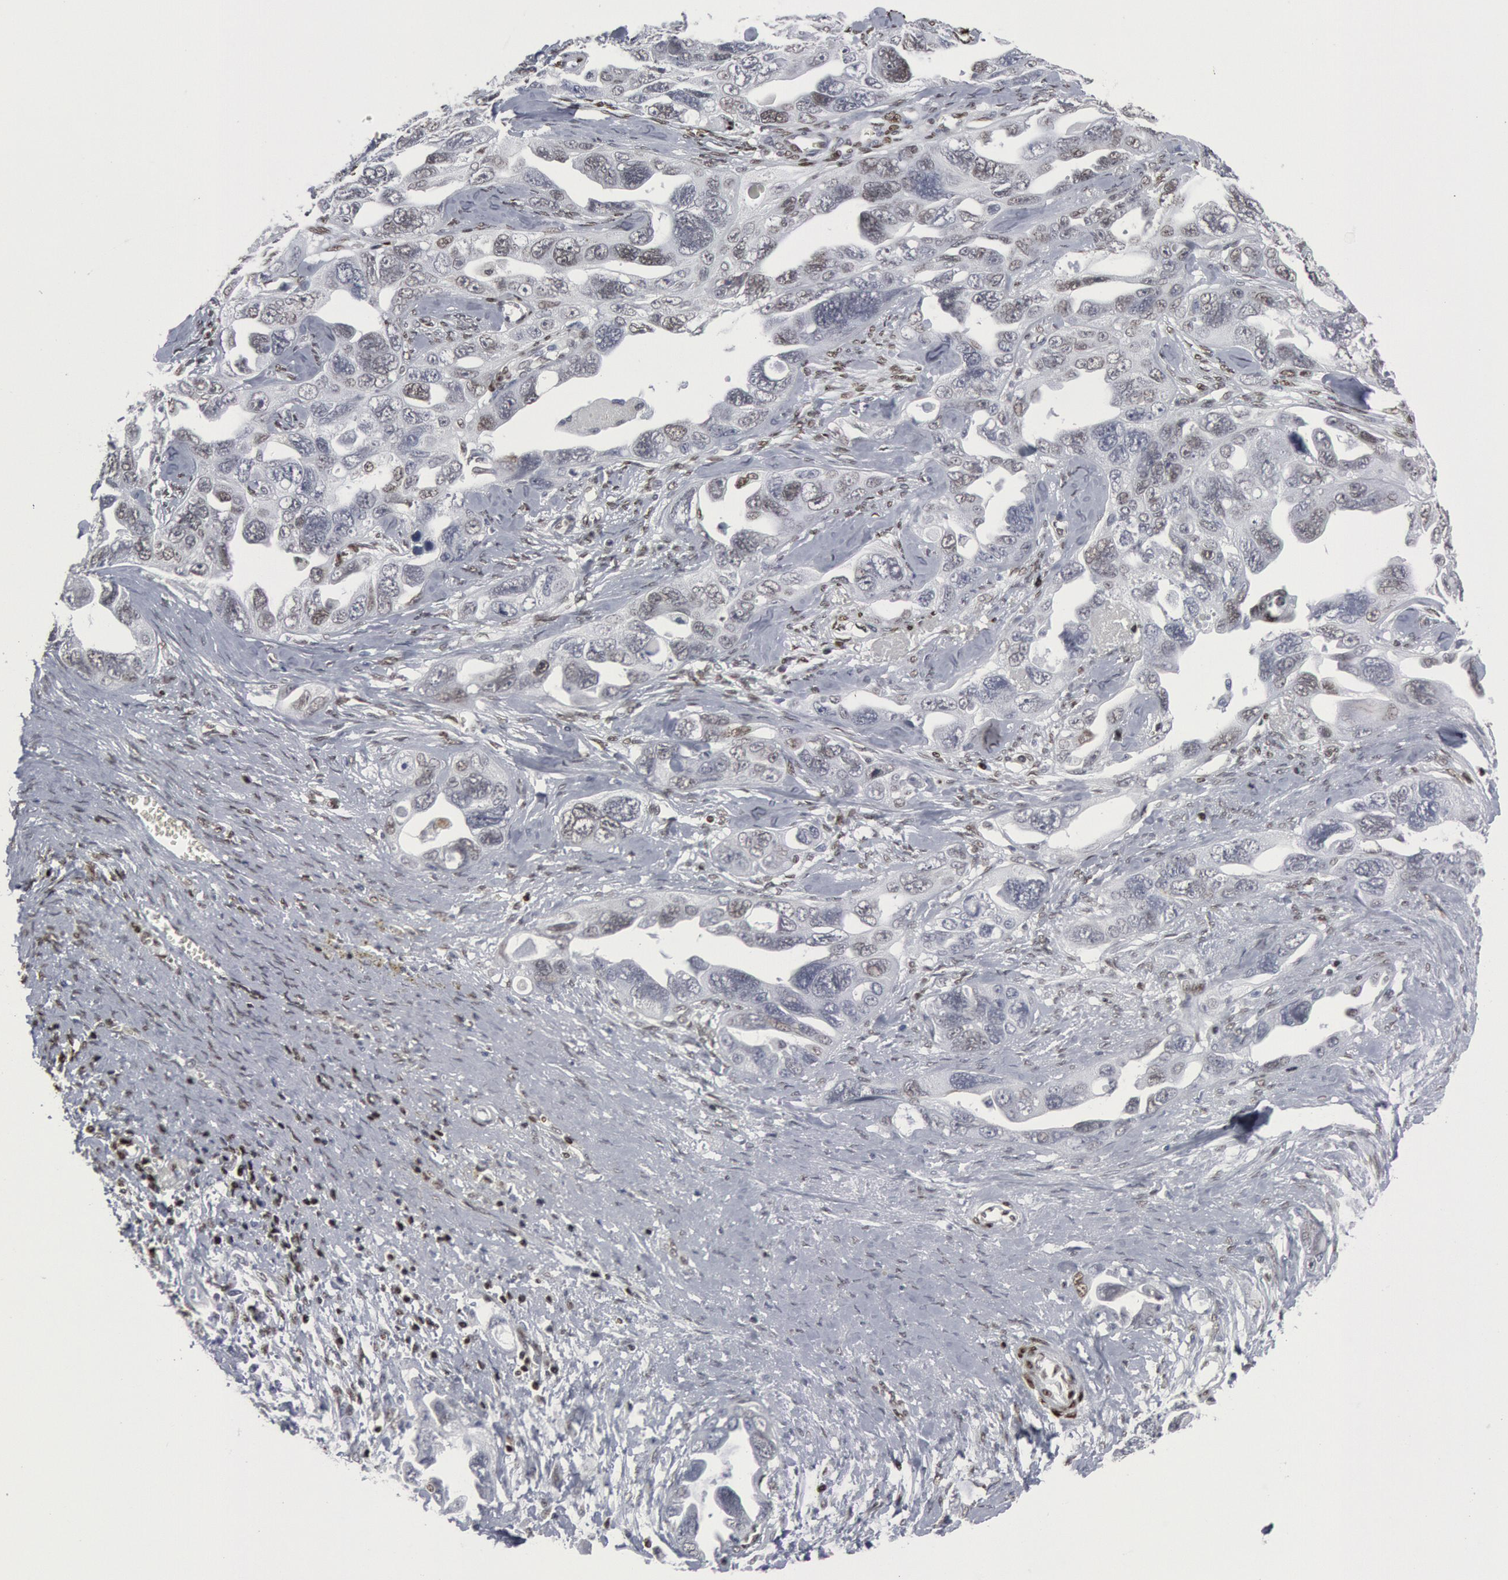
{"staining": {"intensity": "weak", "quantity": "<25%", "location": "nuclear"}, "tissue": "ovarian cancer", "cell_type": "Tumor cells", "image_type": "cancer", "snomed": [{"axis": "morphology", "description": "Cystadenocarcinoma, serous, NOS"}, {"axis": "topography", "description": "Ovary"}], "caption": "Immunohistochemical staining of human ovarian cancer reveals no significant positivity in tumor cells.", "gene": "MECP2", "patient": {"sex": "female", "age": 63}}